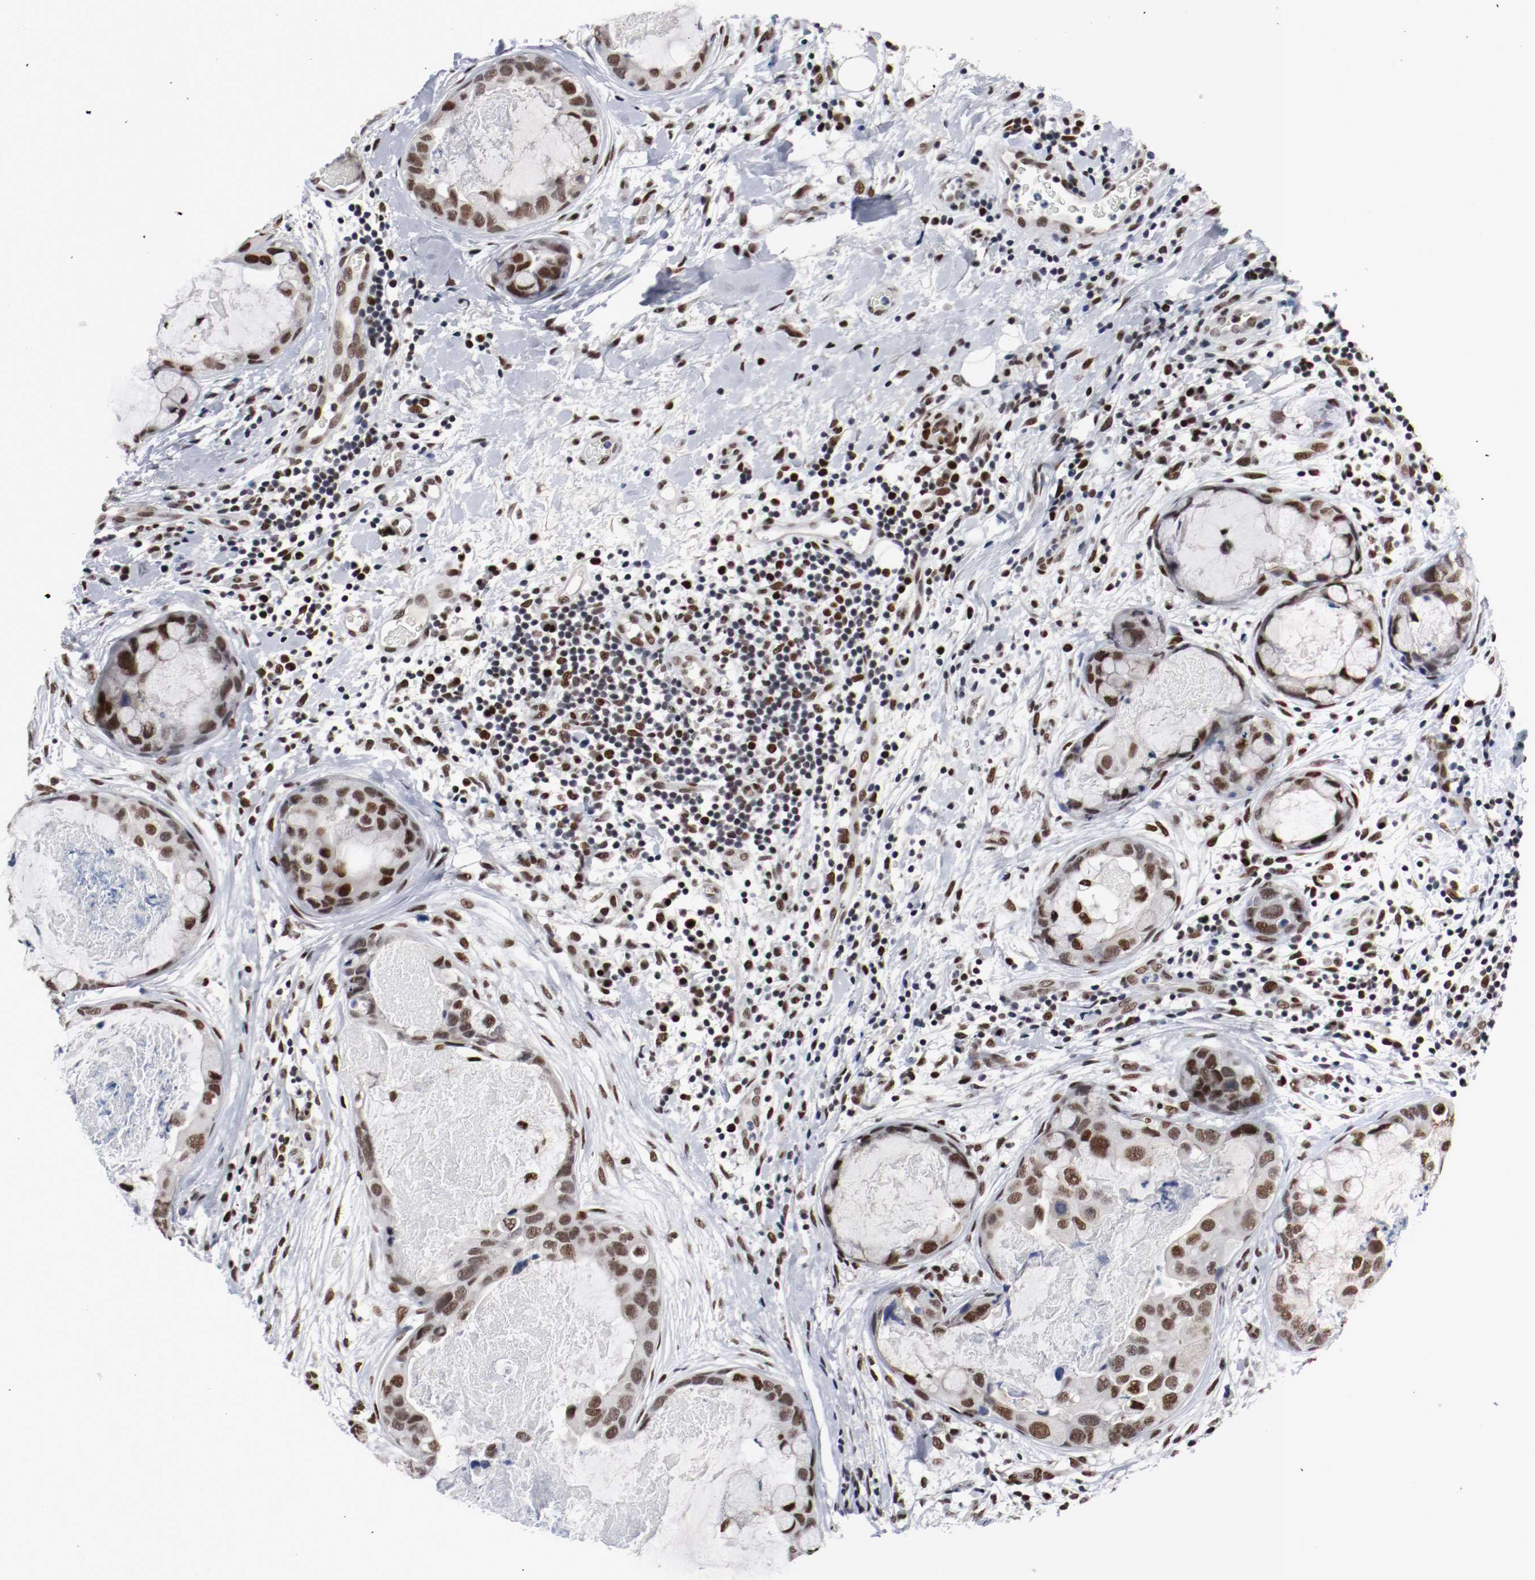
{"staining": {"intensity": "strong", "quantity": ">75%", "location": "nuclear"}, "tissue": "breast cancer", "cell_type": "Tumor cells", "image_type": "cancer", "snomed": [{"axis": "morphology", "description": "Duct carcinoma"}, {"axis": "topography", "description": "Breast"}], "caption": "The histopathology image reveals immunohistochemical staining of breast cancer. There is strong nuclear positivity is seen in about >75% of tumor cells. The protein is shown in brown color, while the nuclei are stained blue.", "gene": "MEF2D", "patient": {"sex": "female", "age": 40}}